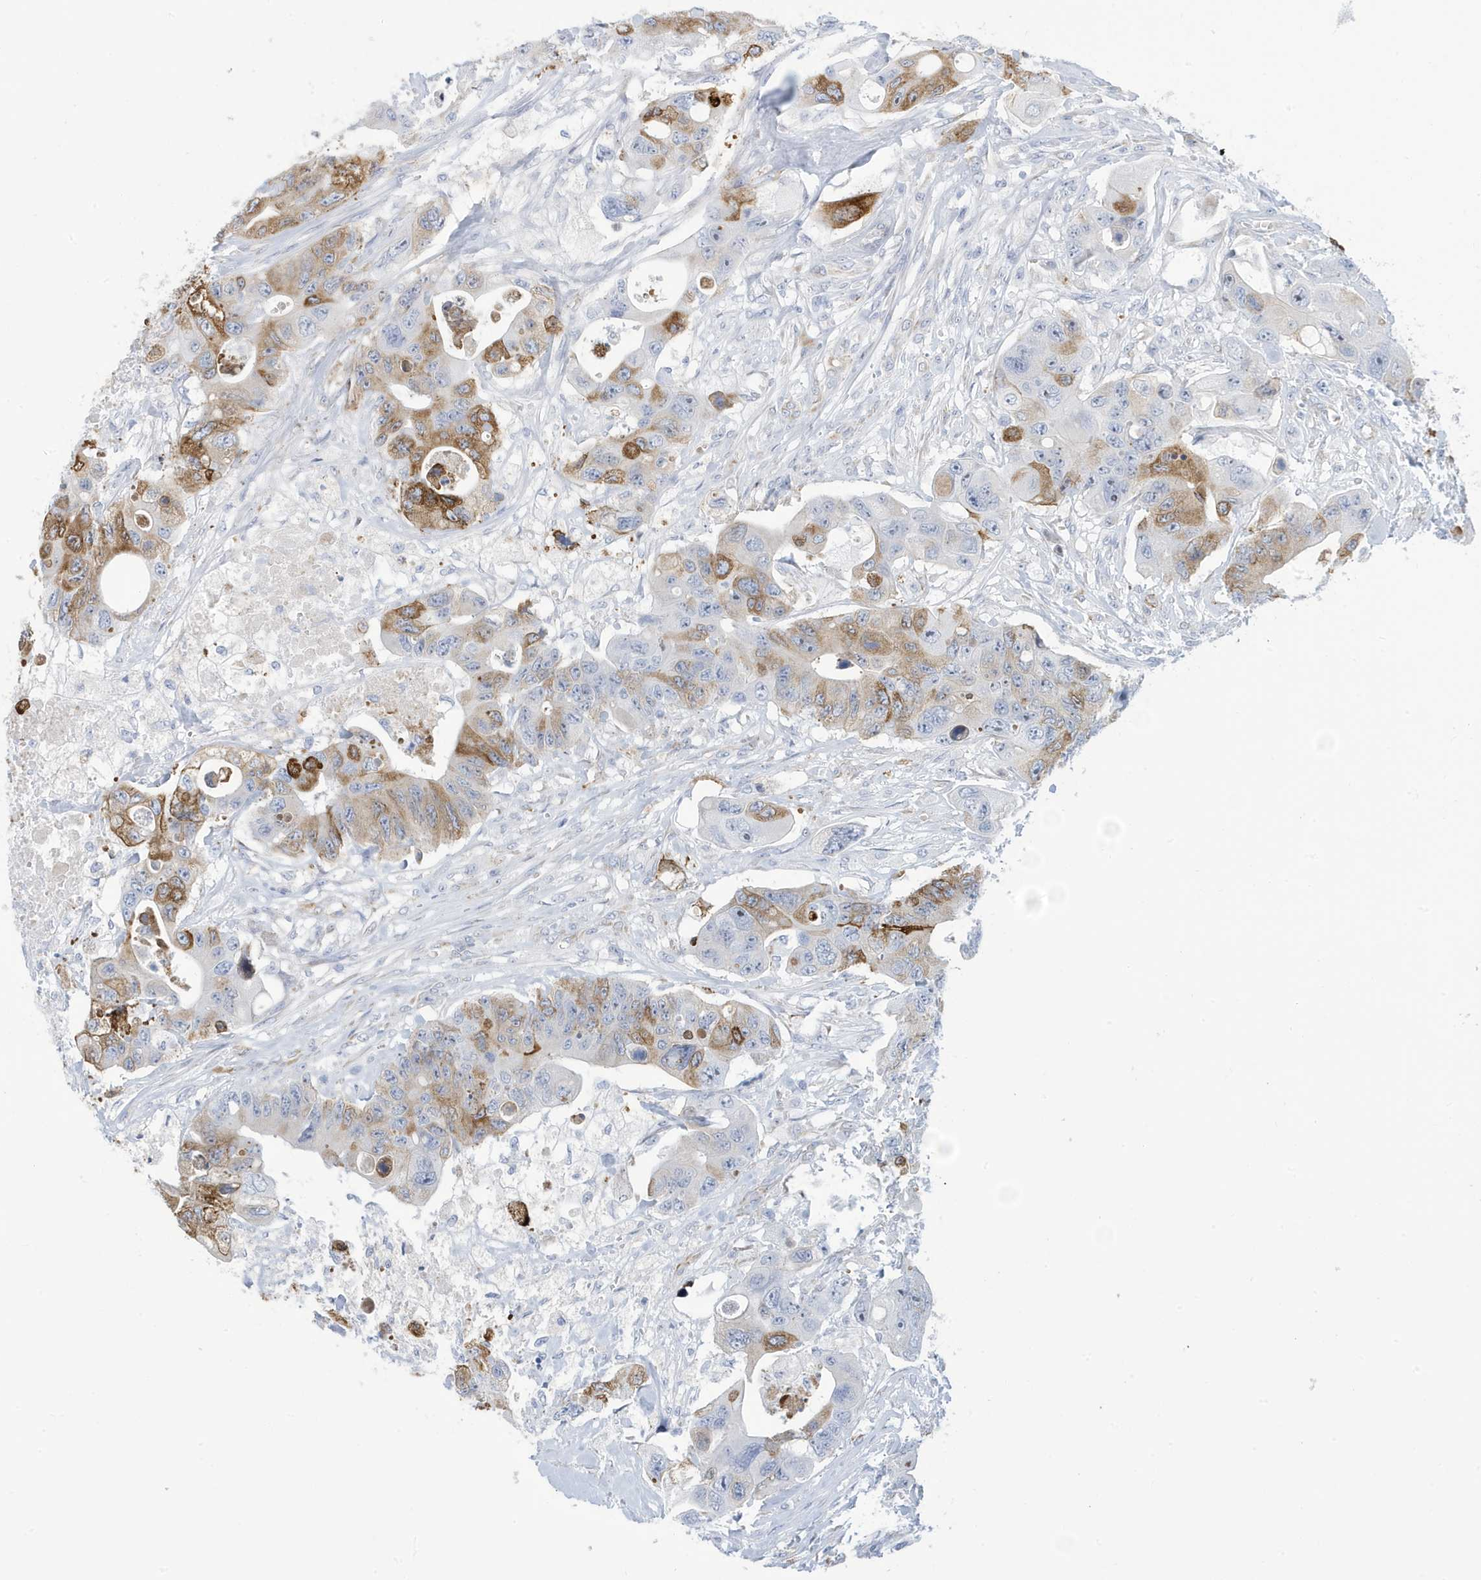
{"staining": {"intensity": "moderate", "quantity": "25%-75%", "location": "cytoplasmic/membranous"}, "tissue": "colorectal cancer", "cell_type": "Tumor cells", "image_type": "cancer", "snomed": [{"axis": "morphology", "description": "Adenocarcinoma, NOS"}, {"axis": "topography", "description": "Colon"}], "caption": "The histopathology image exhibits a brown stain indicating the presence of a protein in the cytoplasmic/membranous of tumor cells in colorectal adenocarcinoma.", "gene": "SEMA3F", "patient": {"sex": "female", "age": 46}}